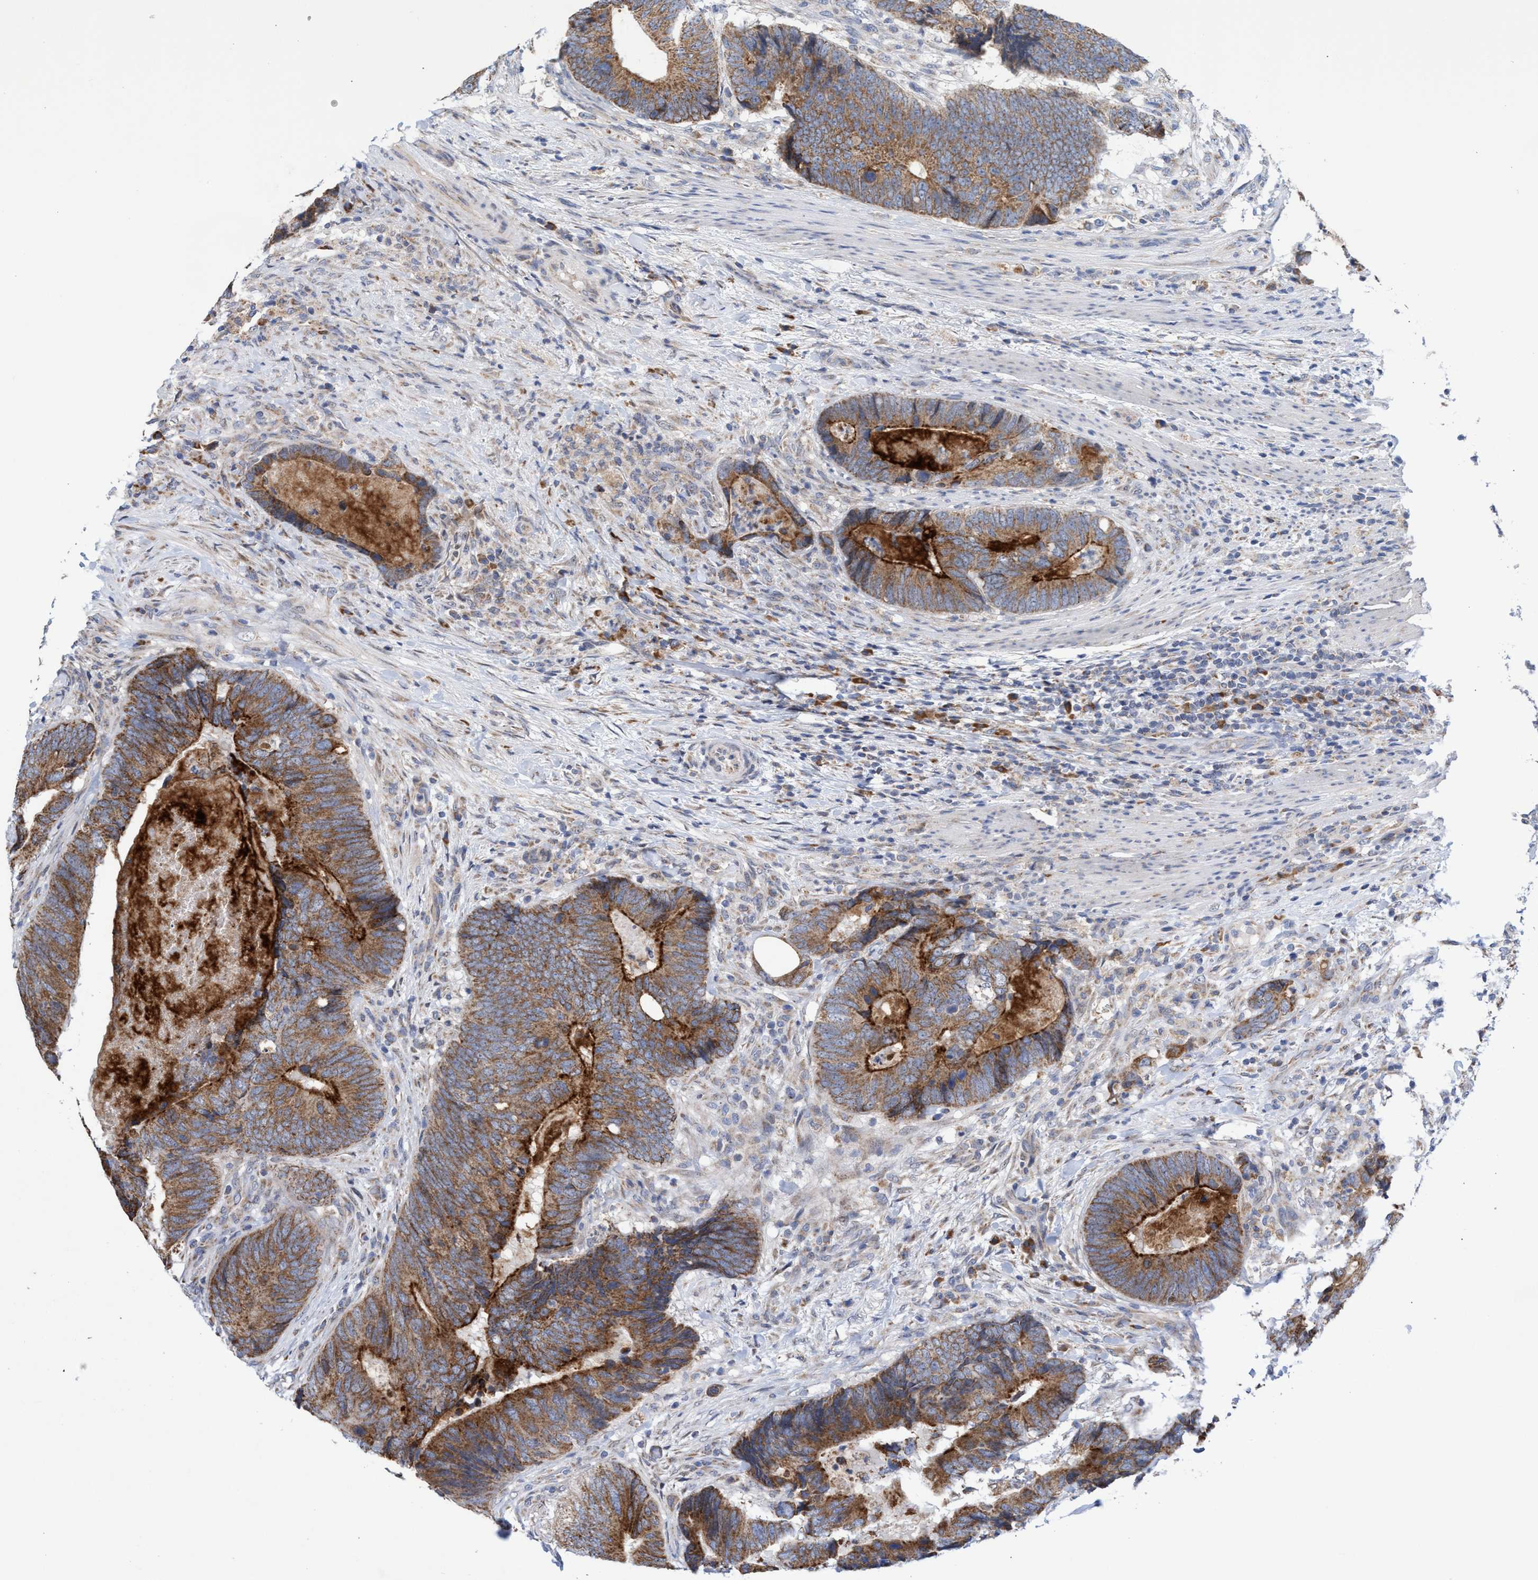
{"staining": {"intensity": "moderate", "quantity": ">75%", "location": "cytoplasmic/membranous"}, "tissue": "colorectal cancer", "cell_type": "Tumor cells", "image_type": "cancer", "snomed": [{"axis": "morphology", "description": "Adenocarcinoma, NOS"}, {"axis": "topography", "description": "Colon"}], "caption": "This is a photomicrograph of immunohistochemistry staining of colorectal cancer (adenocarcinoma), which shows moderate expression in the cytoplasmic/membranous of tumor cells.", "gene": "NAT16", "patient": {"sex": "male", "age": 56}}